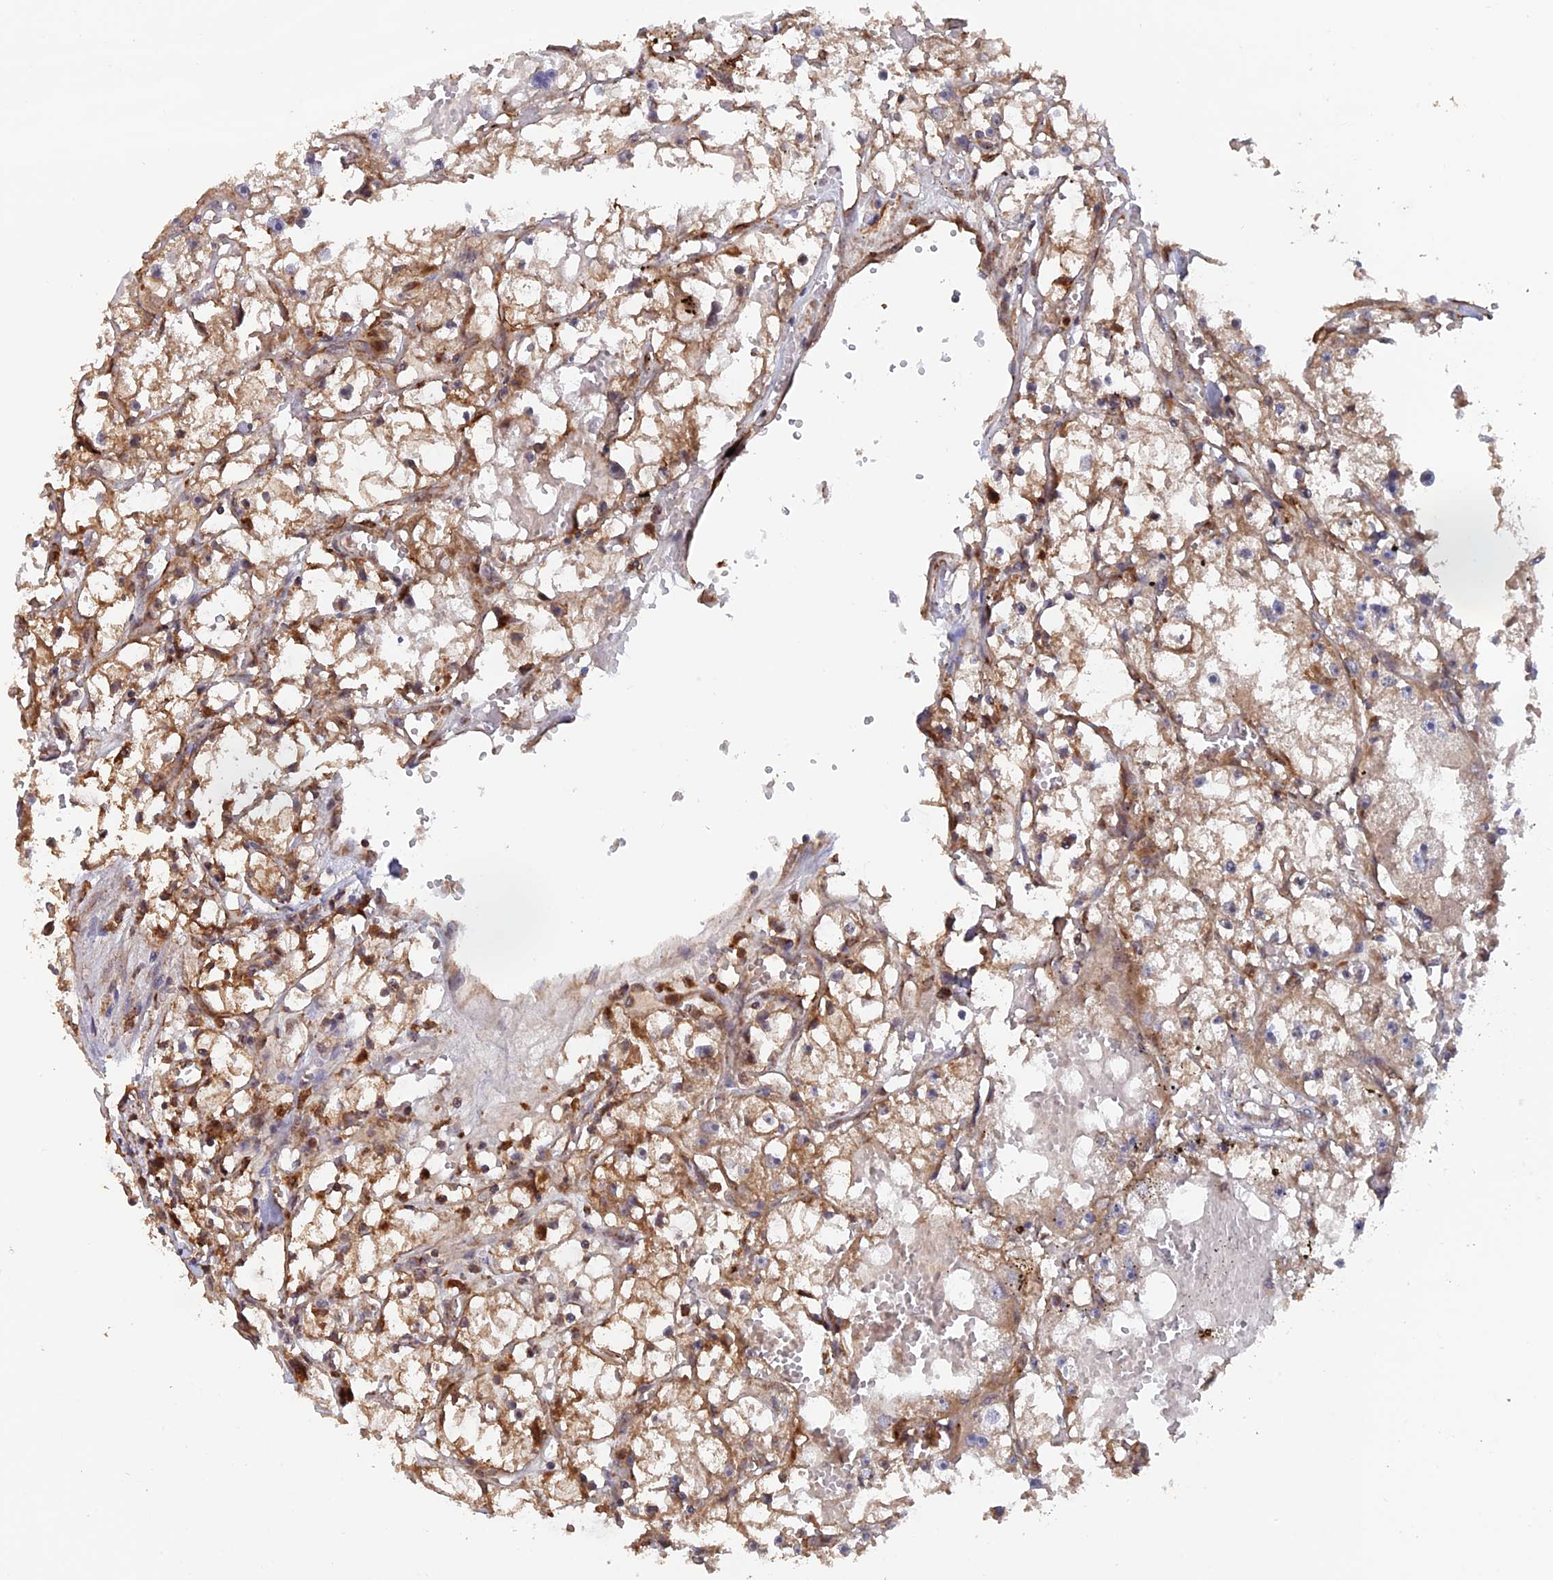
{"staining": {"intensity": "moderate", "quantity": ">75%", "location": "cytoplasmic/membranous"}, "tissue": "renal cancer", "cell_type": "Tumor cells", "image_type": "cancer", "snomed": [{"axis": "morphology", "description": "Adenocarcinoma, NOS"}, {"axis": "topography", "description": "Kidney"}], "caption": "Immunohistochemistry (IHC) of human renal cancer reveals medium levels of moderate cytoplasmic/membranous expression in about >75% of tumor cells.", "gene": "DTYMK", "patient": {"sex": "male", "age": 56}}